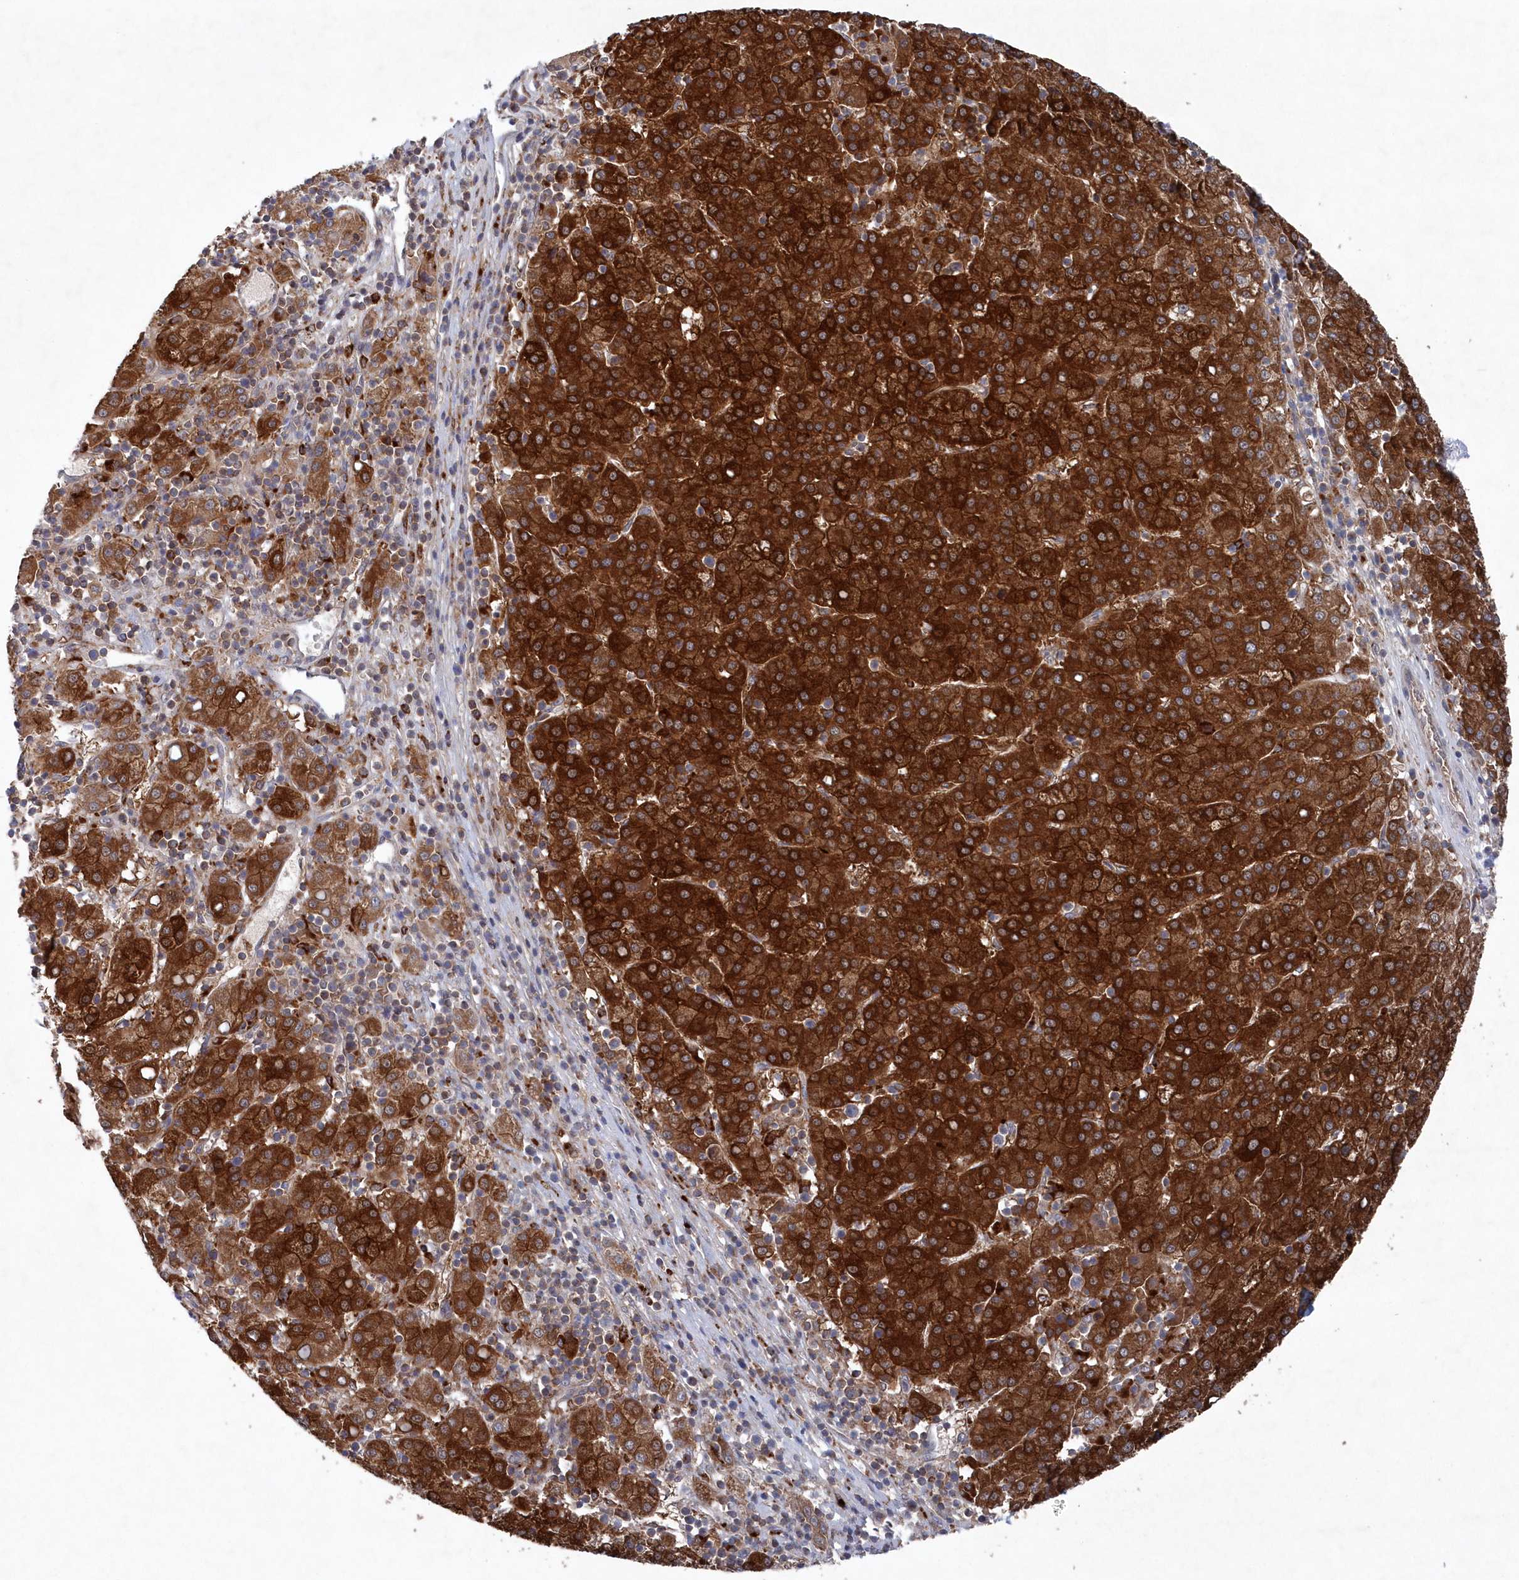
{"staining": {"intensity": "strong", "quantity": ">75%", "location": "cytoplasmic/membranous"}, "tissue": "liver cancer", "cell_type": "Tumor cells", "image_type": "cancer", "snomed": [{"axis": "morphology", "description": "Carcinoma, Hepatocellular, NOS"}, {"axis": "topography", "description": "Liver"}], "caption": "Immunohistochemistry (IHC) (DAB) staining of liver cancer displays strong cytoplasmic/membranous protein staining in approximately >75% of tumor cells.", "gene": "ASNSD1", "patient": {"sex": "female", "age": 58}}